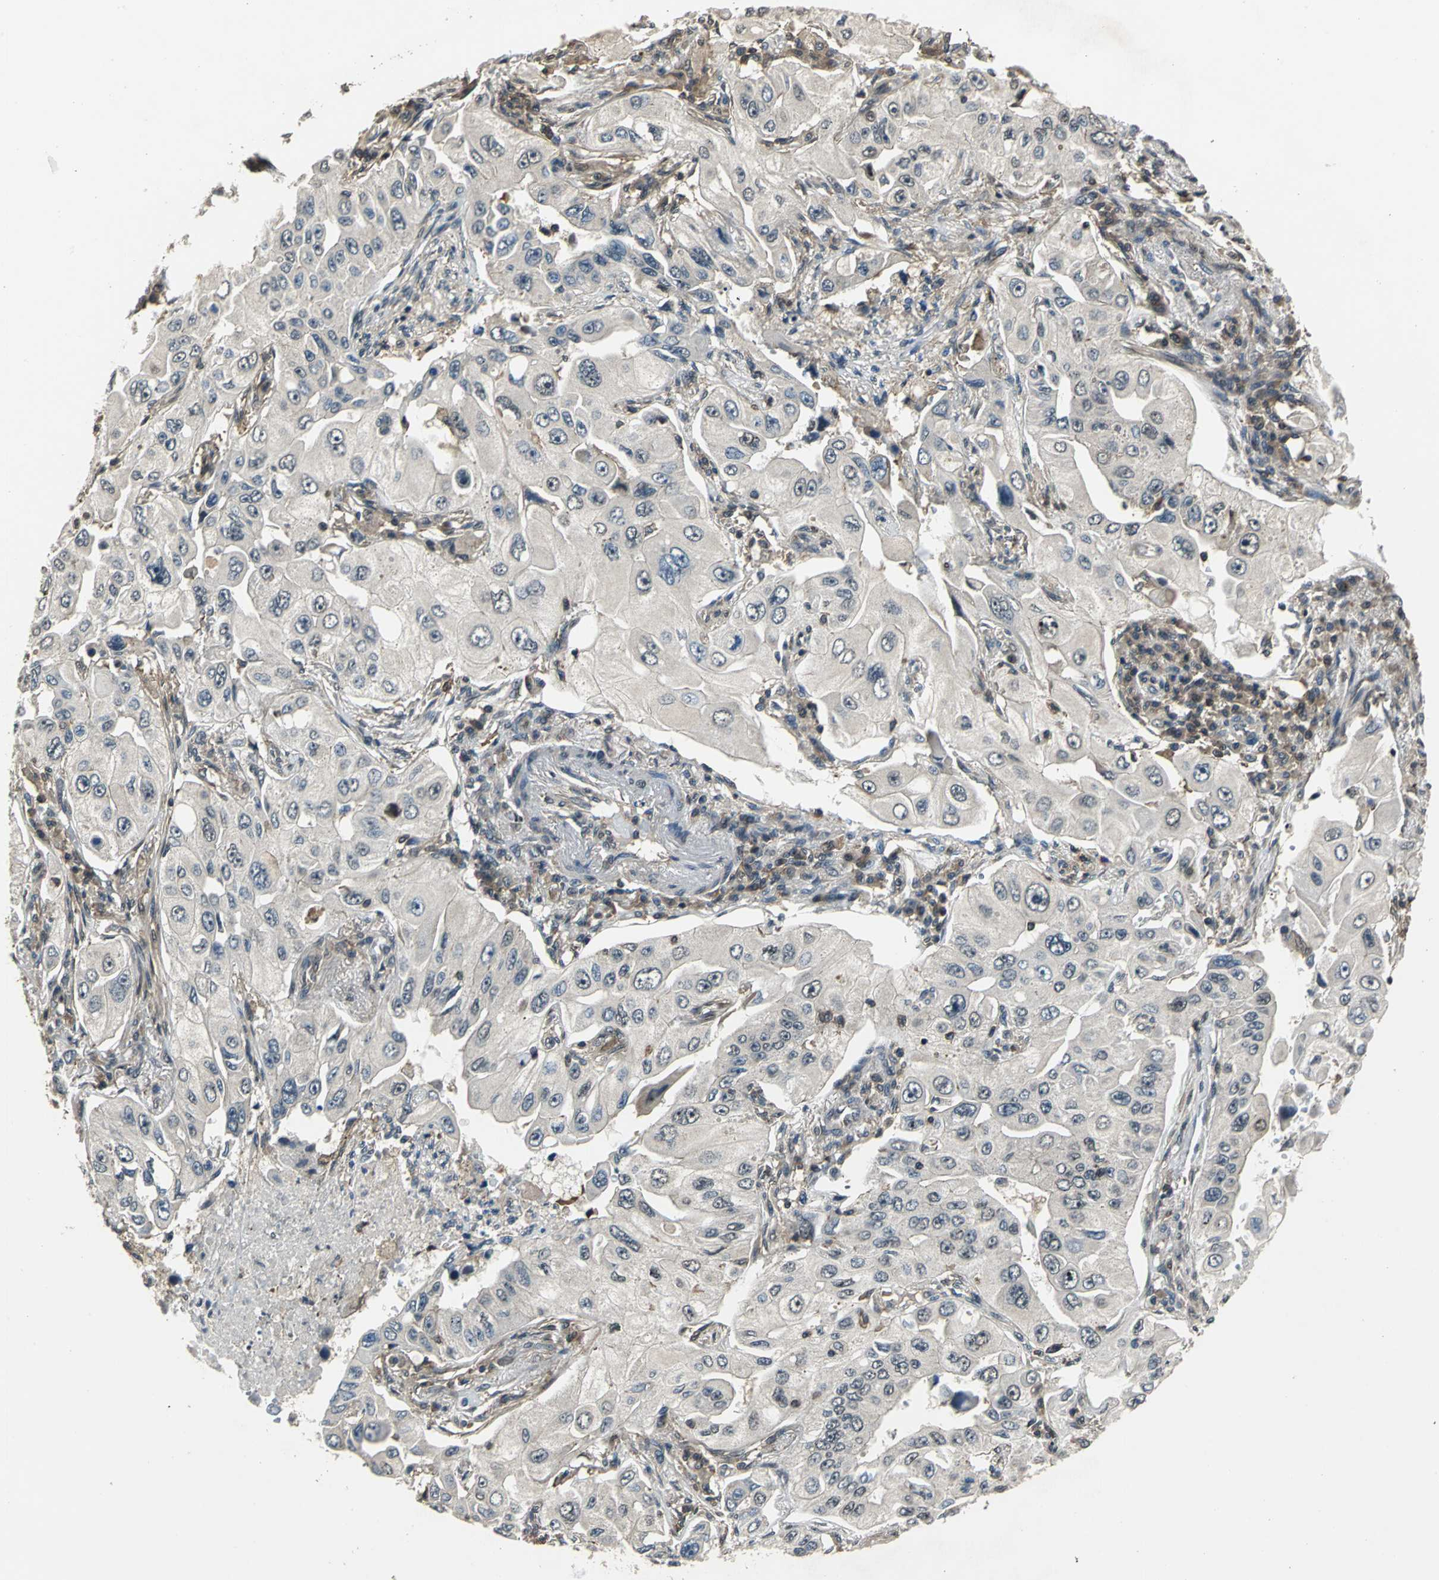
{"staining": {"intensity": "negative", "quantity": "none", "location": "none"}, "tissue": "lung cancer", "cell_type": "Tumor cells", "image_type": "cancer", "snomed": [{"axis": "morphology", "description": "Adenocarcinoma, NOS"}, {"axis": "topography", "description": "Lung"}], "caption": "Immunohistochemistry (IHC) histopathology image of lung cancer stained for a protein (brown), which displays no expression in tumor cells.", "gene": "EIF2B2", "patient": {"sex": "male", "age": 84}}